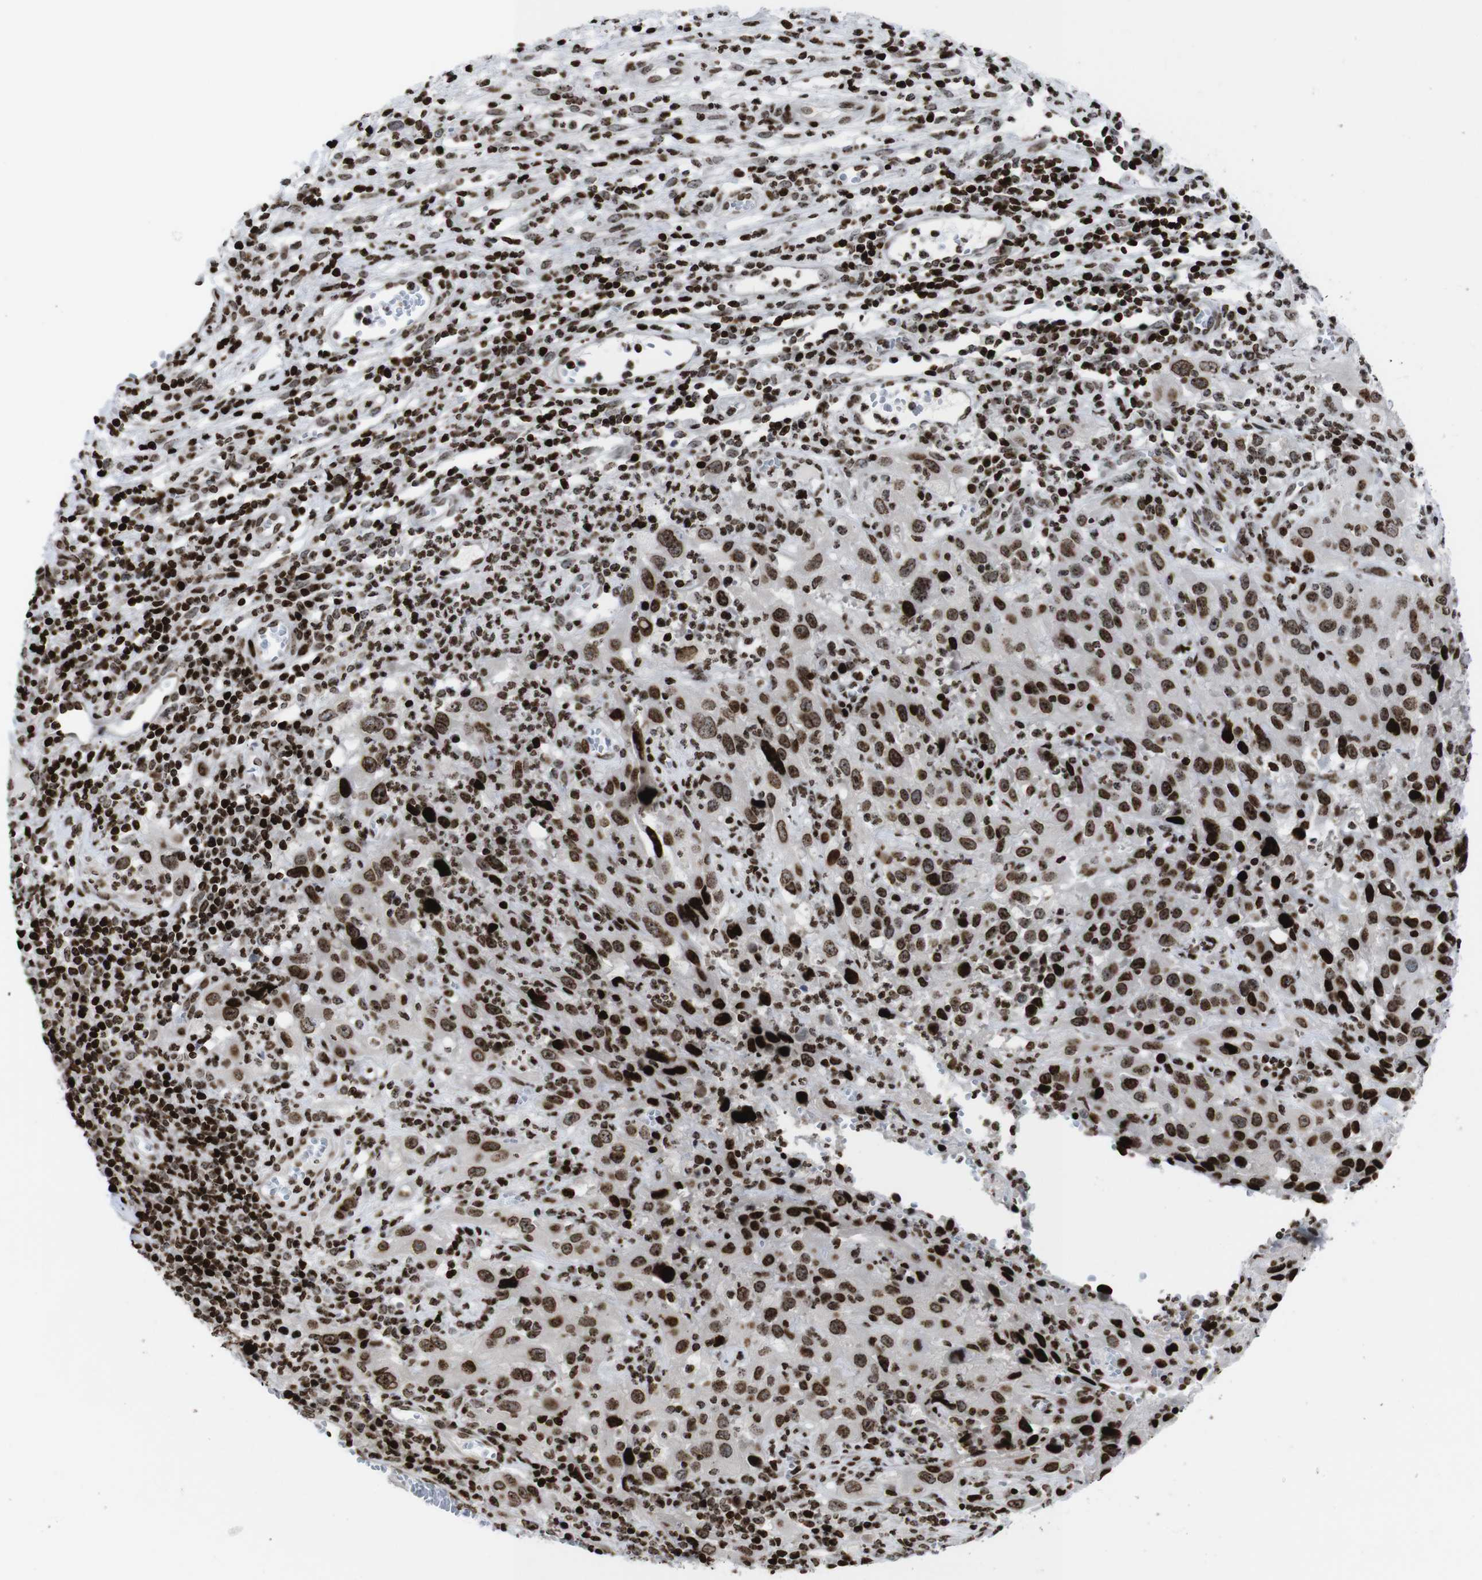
{"staining": {"intensity": "strong", "quantity": ">75%", "location": "cytoplasmic/membranous,nuclear"}, "tissue": "cervical cancer", "cell_type": "Tumor cells", "image_type": "cancer", "snomed": [{"axis": "morphology", "description": "Squamous cell carcinoma, NOS"}, {"axis": "topography", "description": "Cervix"}], "caption": "Protein expression analysis of human squamous cell carcinoma (cervical) reveals strong cytoplasmic/membranous and nuclear staining in approximately >75% of tumor cells.", "gene": "H1-4", "patient": {"sex": "female", "age": 32}}